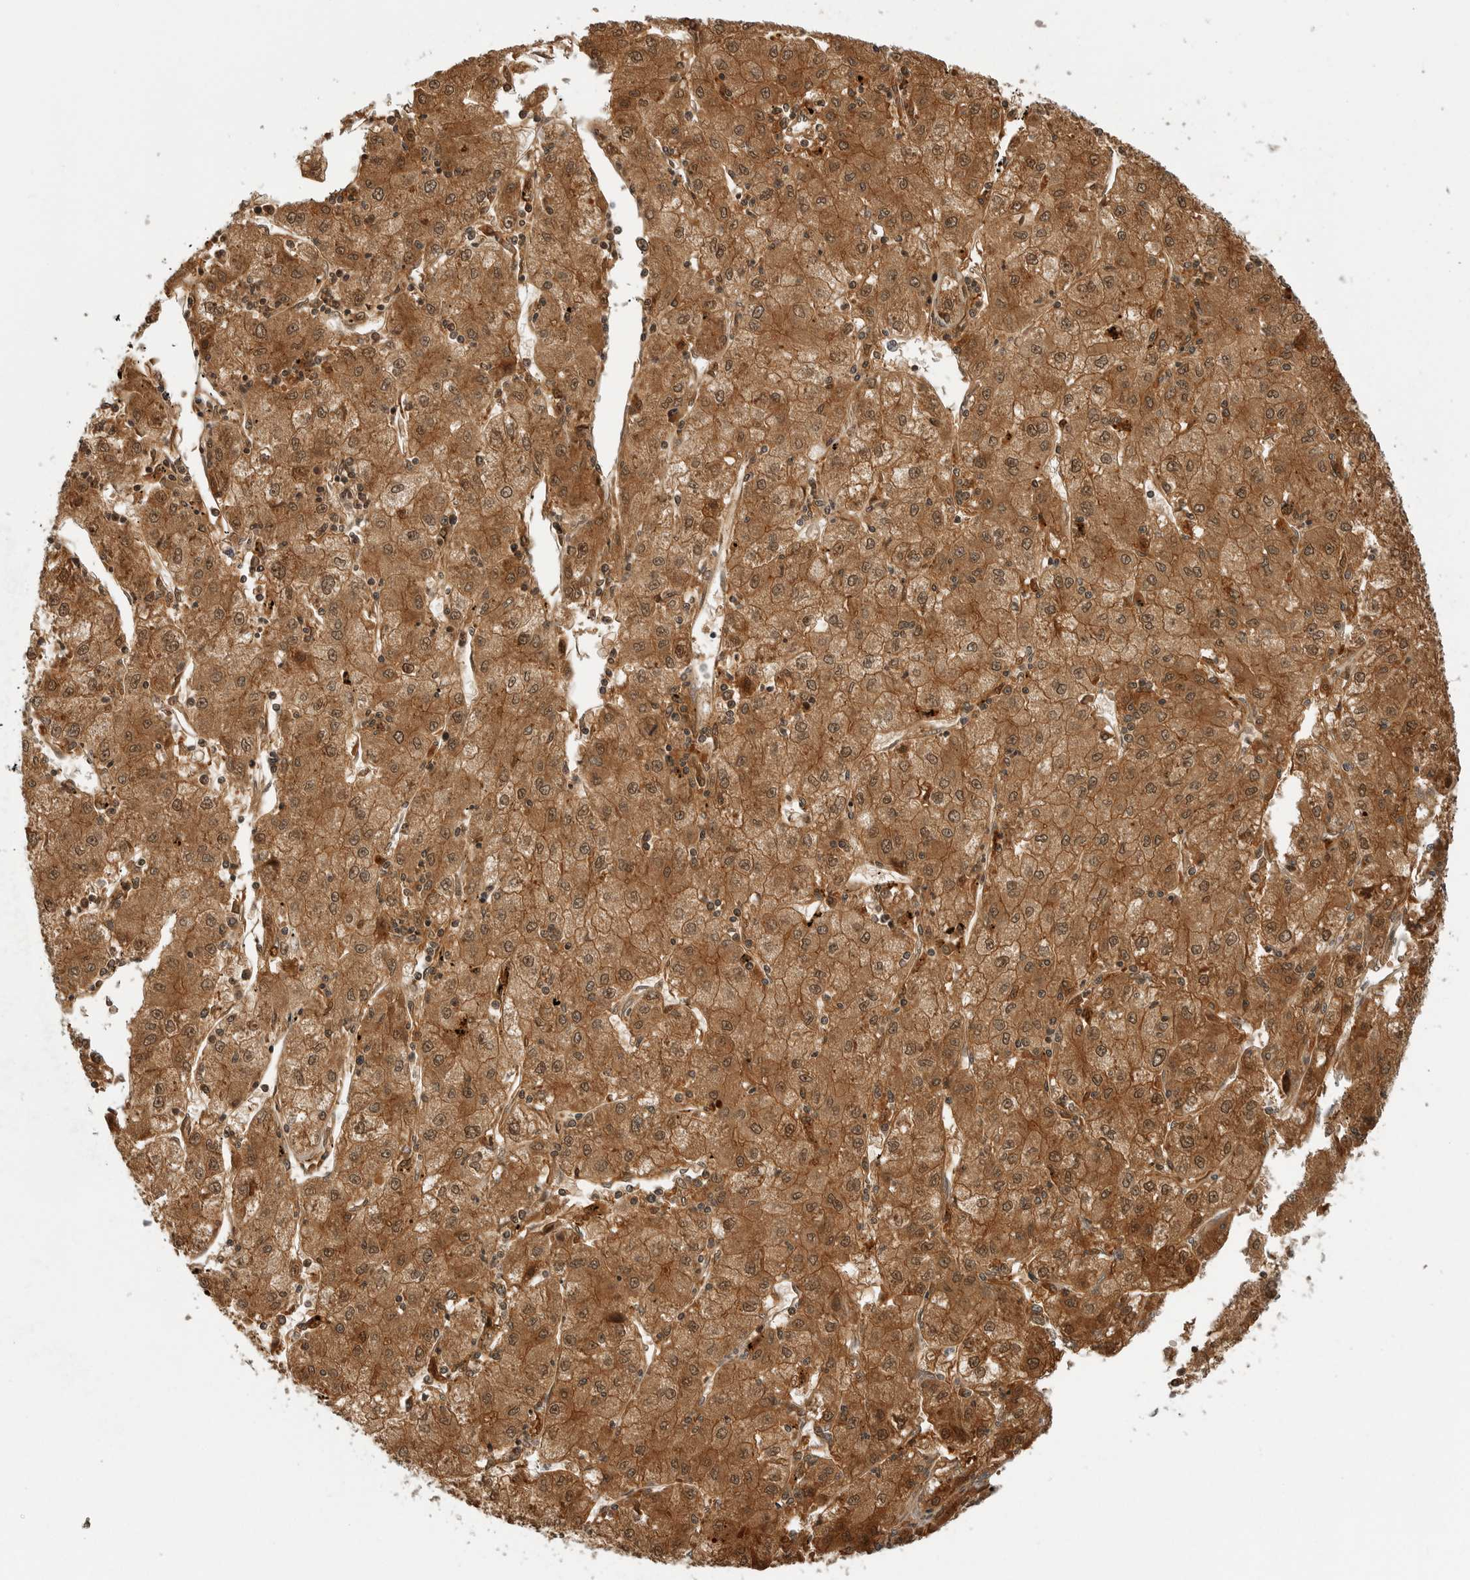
{"staining": {"intensity": "moderate", "quantity": ">75%", "location": "cytoplasmic/membranous,nuclear"}, "tissue": "liver cancer", "cell_type": "Tumor cells", "image_type": "cancer", "snomed": [{"axis": "morphology", "description": "Carcinoma, Hepatocellular, NOS"}, {"axis": "topography", "description": "Liver"}], "caption": "Liver cancer tissue demonstrates moderate cytoplasmic/membranous and nuclear expression in about >75% of tumor cells, visualized by immunohistochemistry. (DAB (3,3'-diaminobenzidine) IHC, brown staining for protein, blue staining for nuclei).", "gene": "CTIF", "patient": {"sex": "male", "age": 72}}